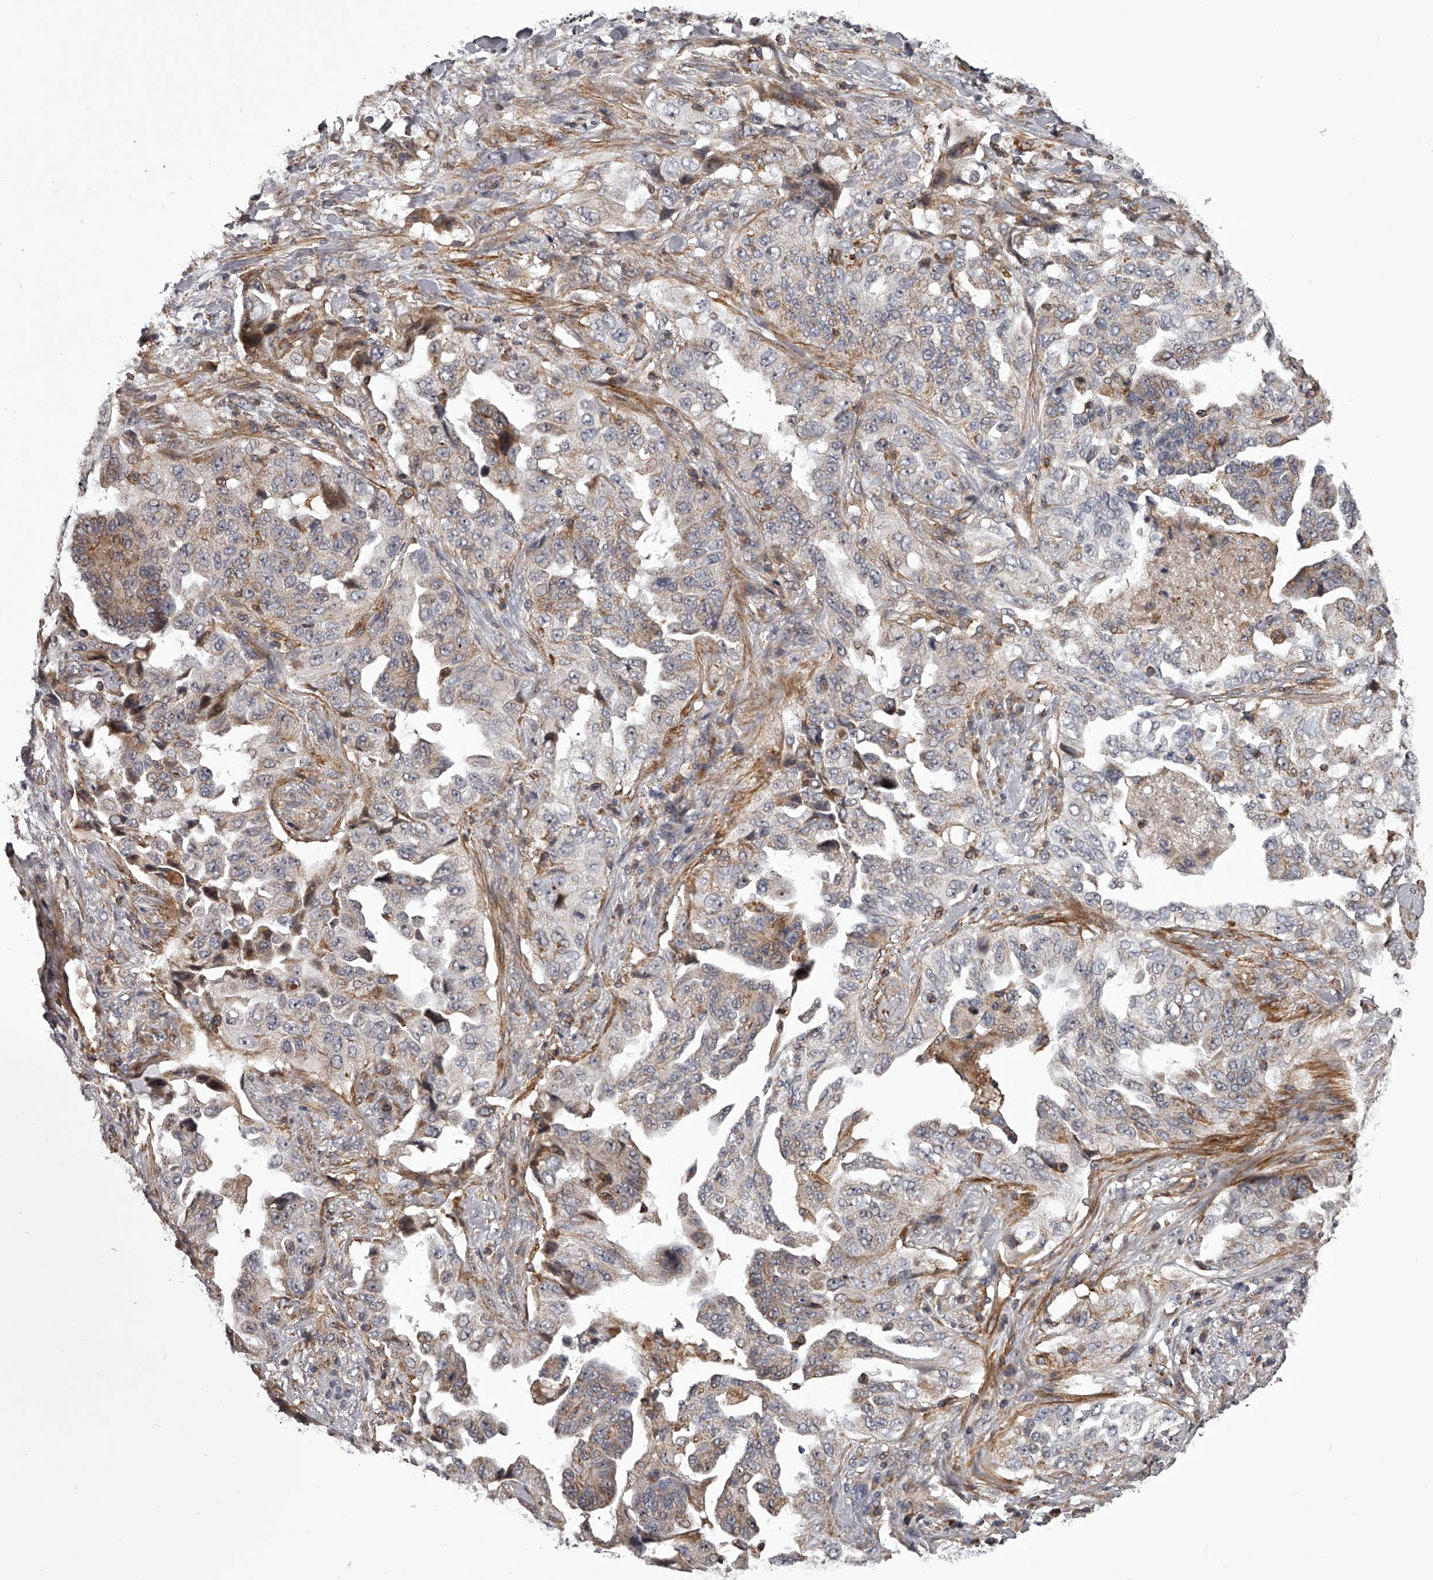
{"staining": {"intensity": "weak", "quantity": "25%-75%", "location": "cytoplasmic/membranous"}, "tissue": "lung cancer", "cell_type": "Tumor cells", "image_type": "cancer", "snomed": [{"axis": "morphology", "description": "Adenocarcinoma, NOS"}, {"axis": "topography", "description": "Lung"}], "caption": "Weak cytoplasmic/membranous protein staining is identified in about 25%-75% of tumor cells in lung cancer. Using DAB (3,3'-diaminobenzidine) (brown) and hematoxylin (blue) stains, captured at high magnification using brightfield microscopy.", "gene": "RRP36", "patient": {"sex": "female", "age": 51}}